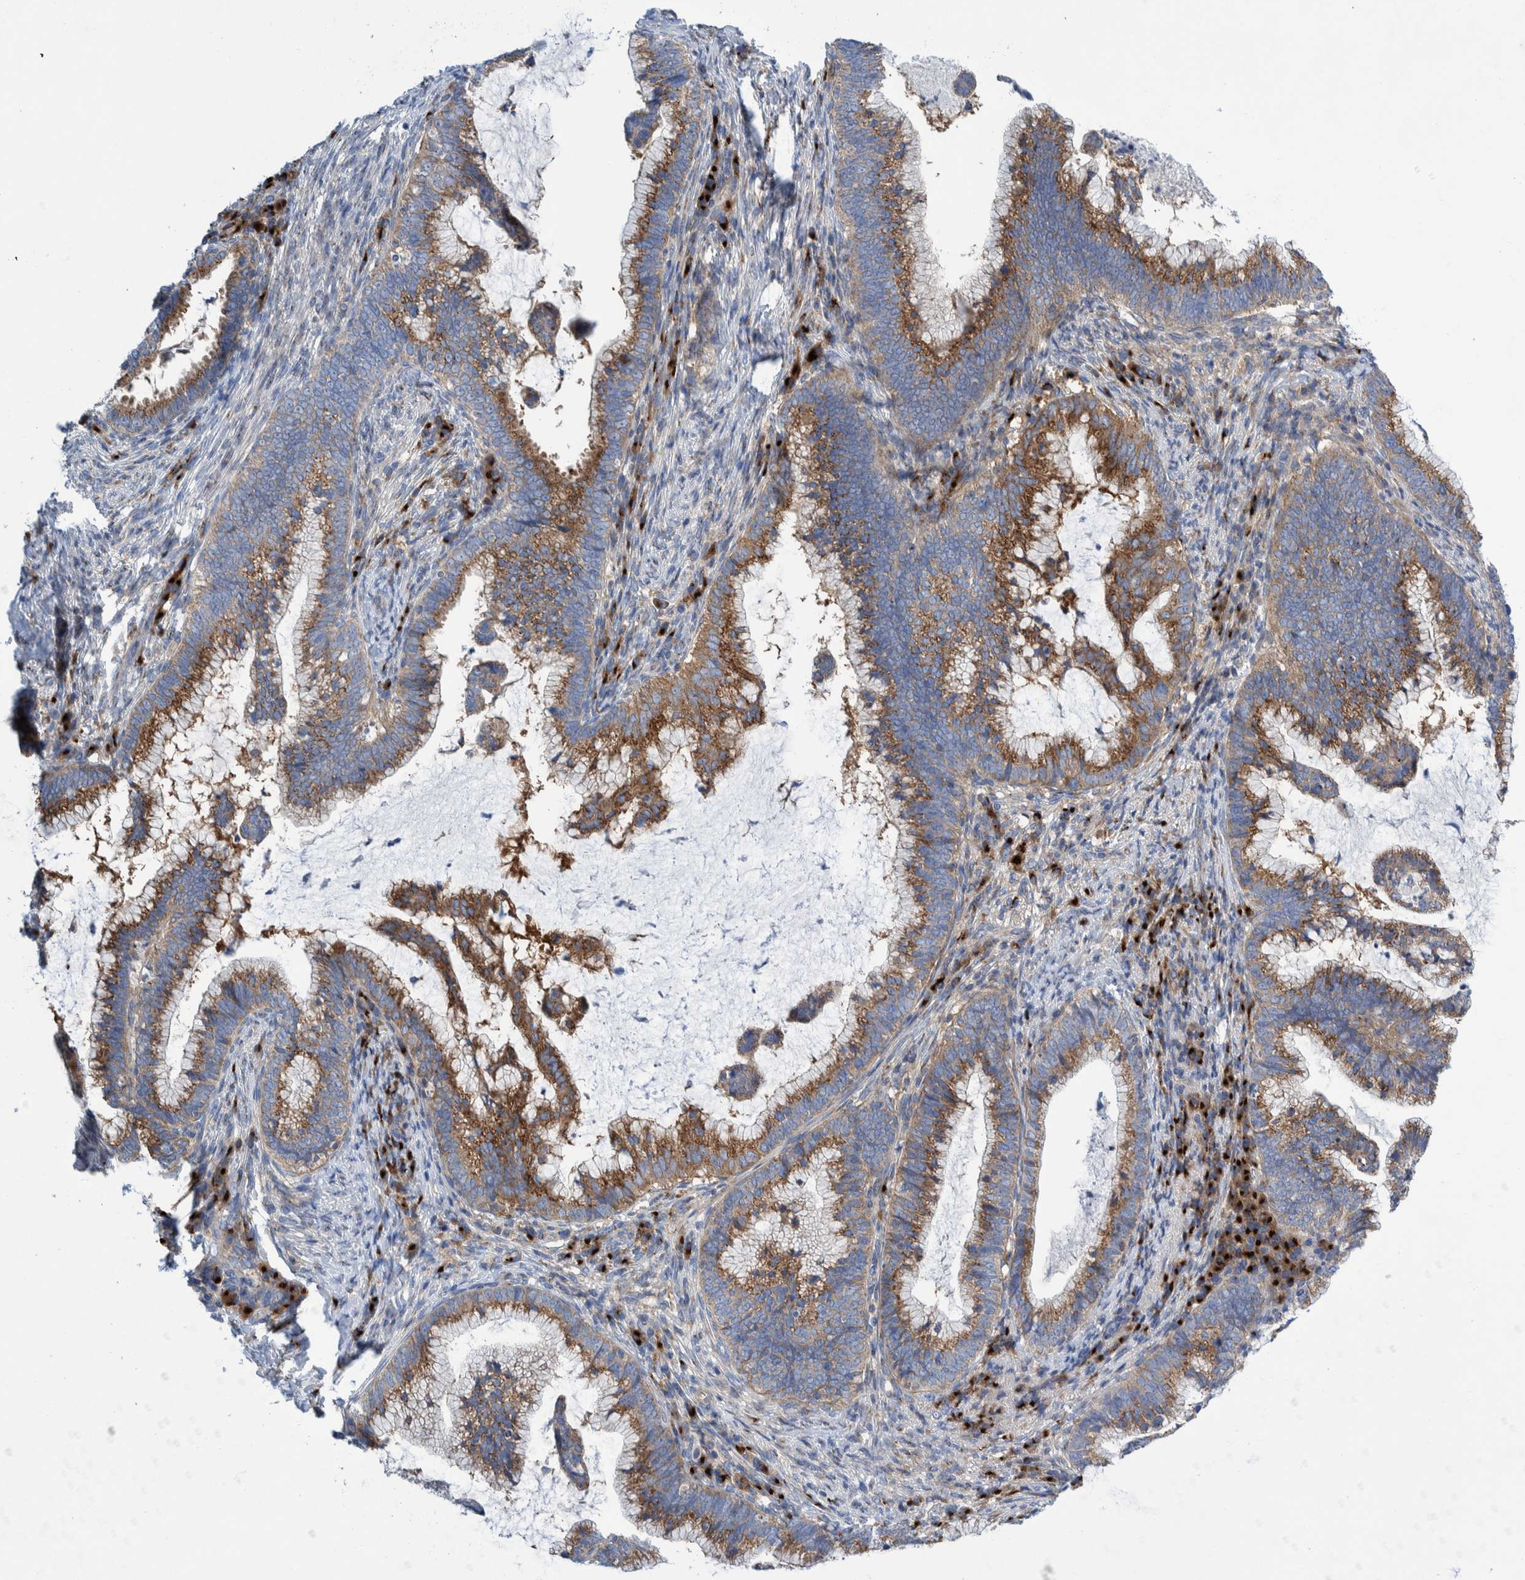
{"staining": {"intensity": "moderate", "quantity": ">75%", "location": "cytoplasmic/membranous"}, "tissue": "cervical cancer", "cell_type": "Tumor cells", "image_type": "cancer", "snomed": [{"axis": "morphology", "description": "Adenocarcinoma, NOS"}, {"axis": "topography", "description": "Cervix"}], "caption": "Immunohistochemistry (DAB) staining of human cervical cancer reveals moderate cytoplasmic/membranous protein positivity in about >75% of tumor cells.", "gene": "TRIM58", "patient": {"sex": "female", "age": 36}}